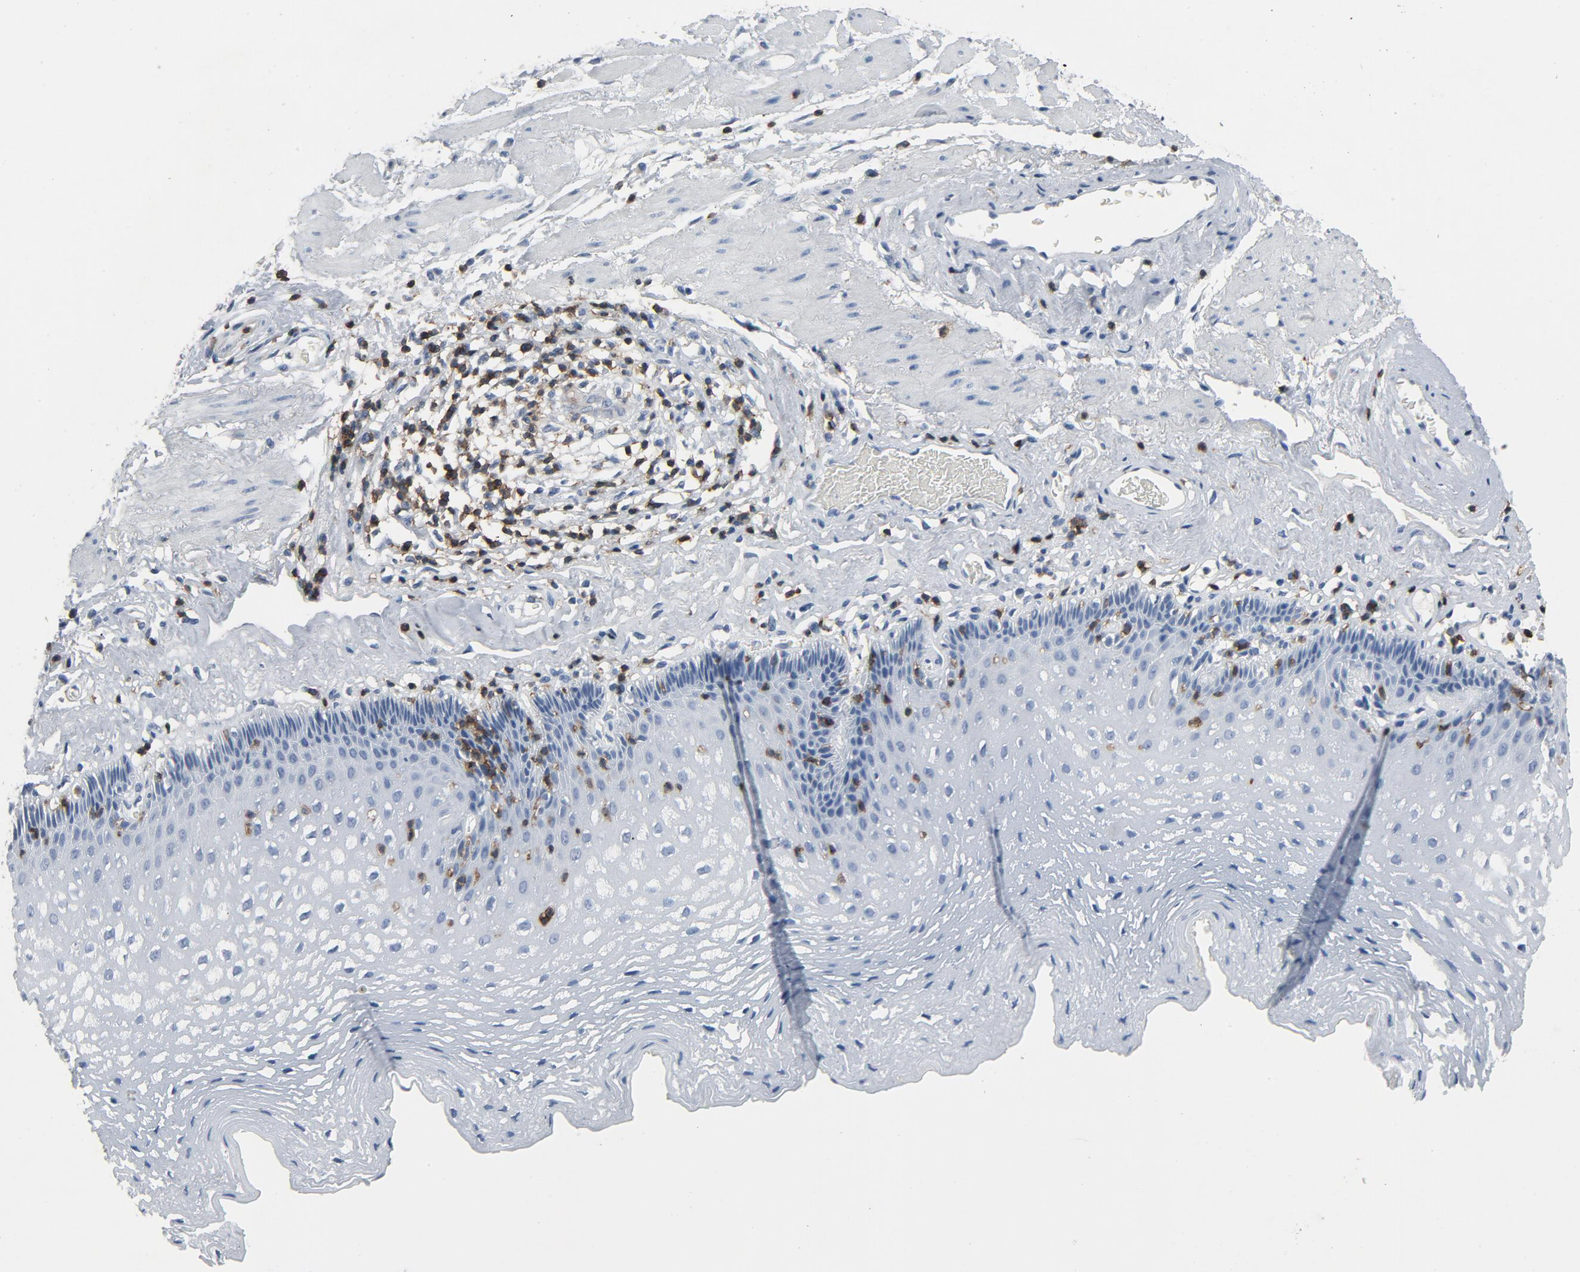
{"staining": {"intensity": "negative", "quantity": "none", "location": "none"}, "tissue": "esophagus", "cell_type": "Squamous epithelial cells", "image_type": "normal", "snomed": [{"axis": "morphology", "description": "Normal tissue, NOS"}, {"axis": "topography", "description": "Esophagus"}], "caption": "Immunohistochemistry of normal human esophagus demonstrates no staining in squamous epithelial cells. (DAB immunohistochemistry visualized using brightfield microscopy, high magnification).", "gene": "LCK", "patient": {"sex": "female", "age": 70}}